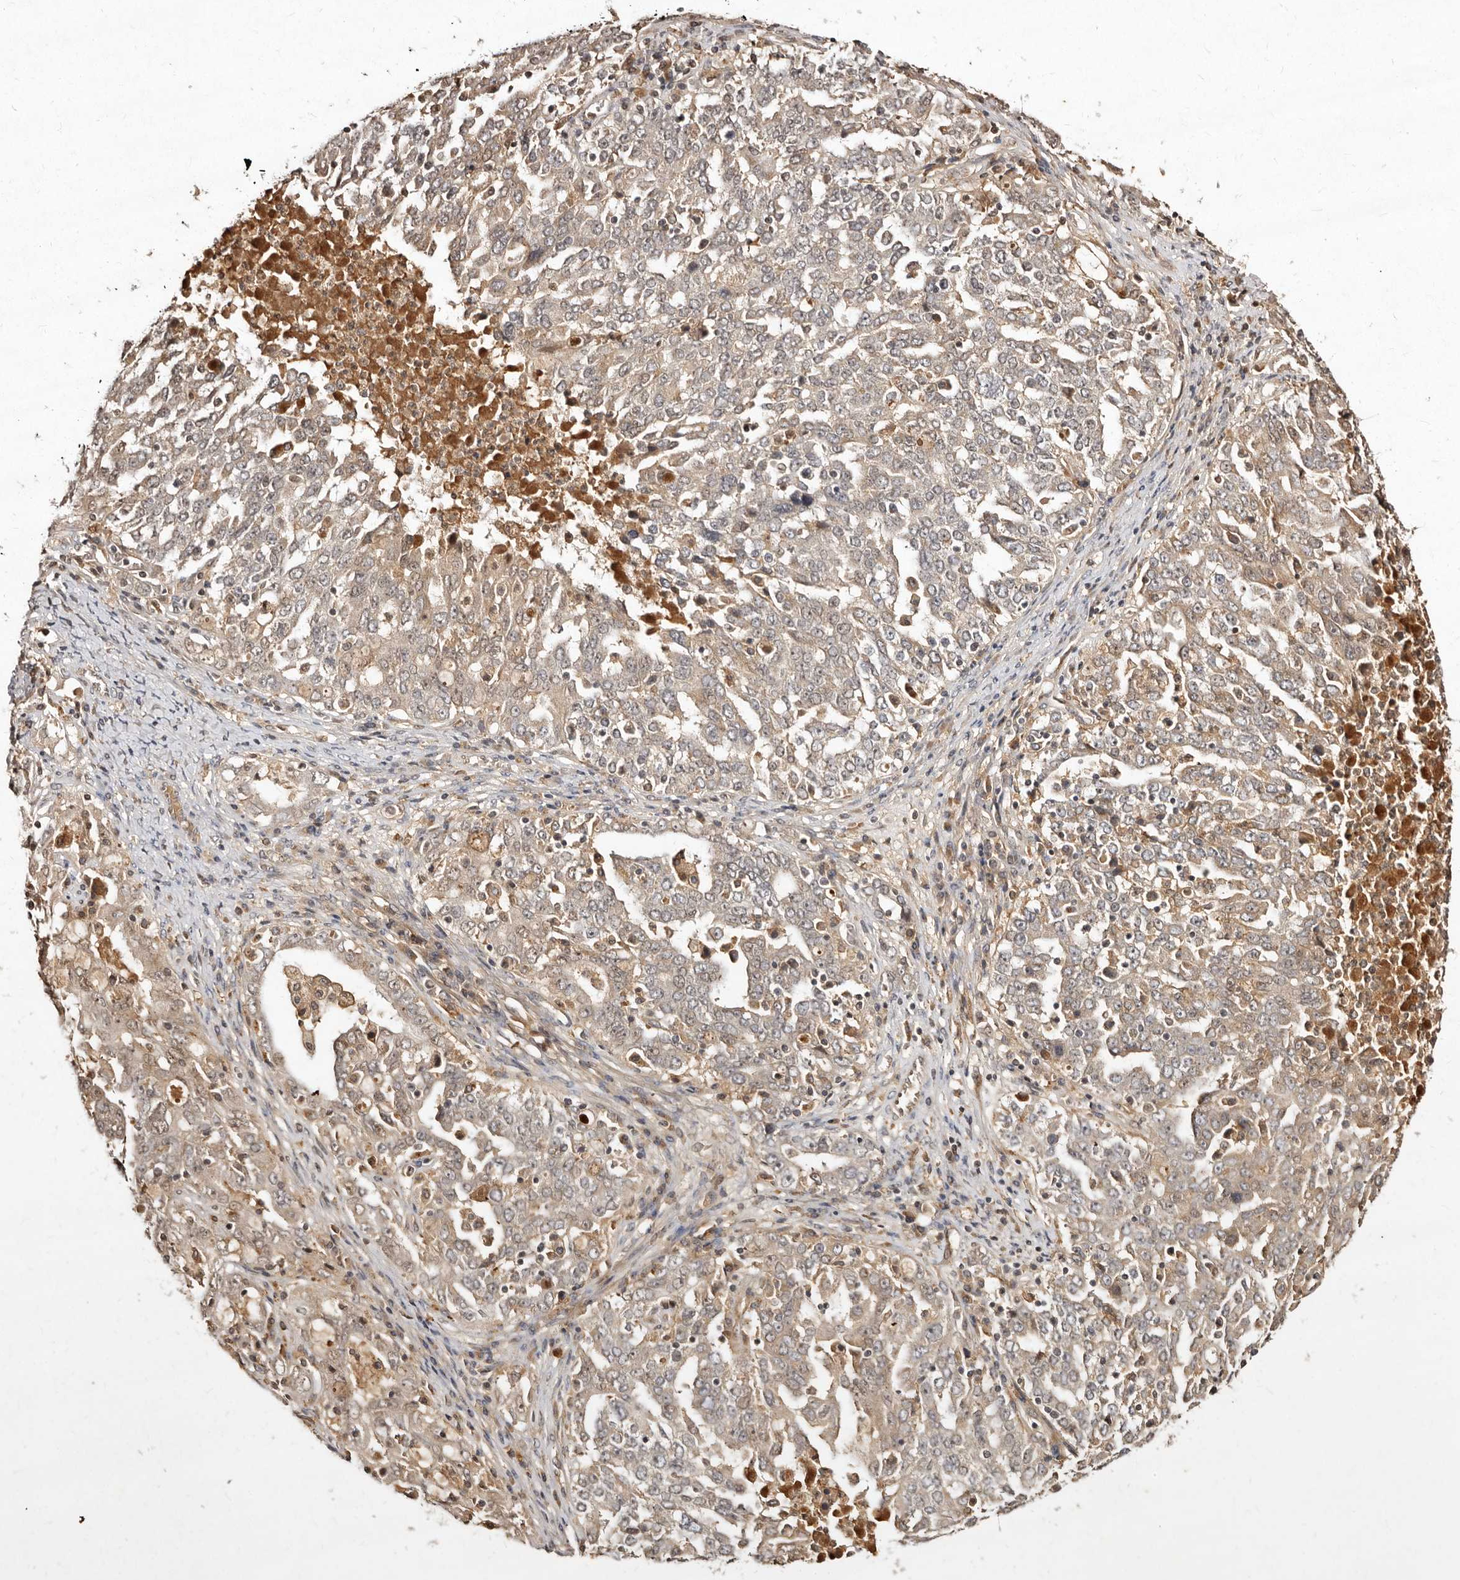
{"staining": {"intensity": "weak", "quantity": "25%-75%", "location": "cytoplasmic/membranous"}, "tissue": "ovarian cancer", "cell_type": "Tumor cells", "image_type": "cancer", "snomed": [{"axis": "morphology", "description": "Carcinoma, endometroid"}, {"axis": "topography", "description": "Ovary"}], "caption": "DAB immunohistochemical staining of ovarian cancer (endometroid carcinoma) exhibits weak cytoplasmic/membranous protein positivity in about 25%-75% of tumor cells.", "gene": "LCORL", "patient": {"sex": "female", "age": 62}}